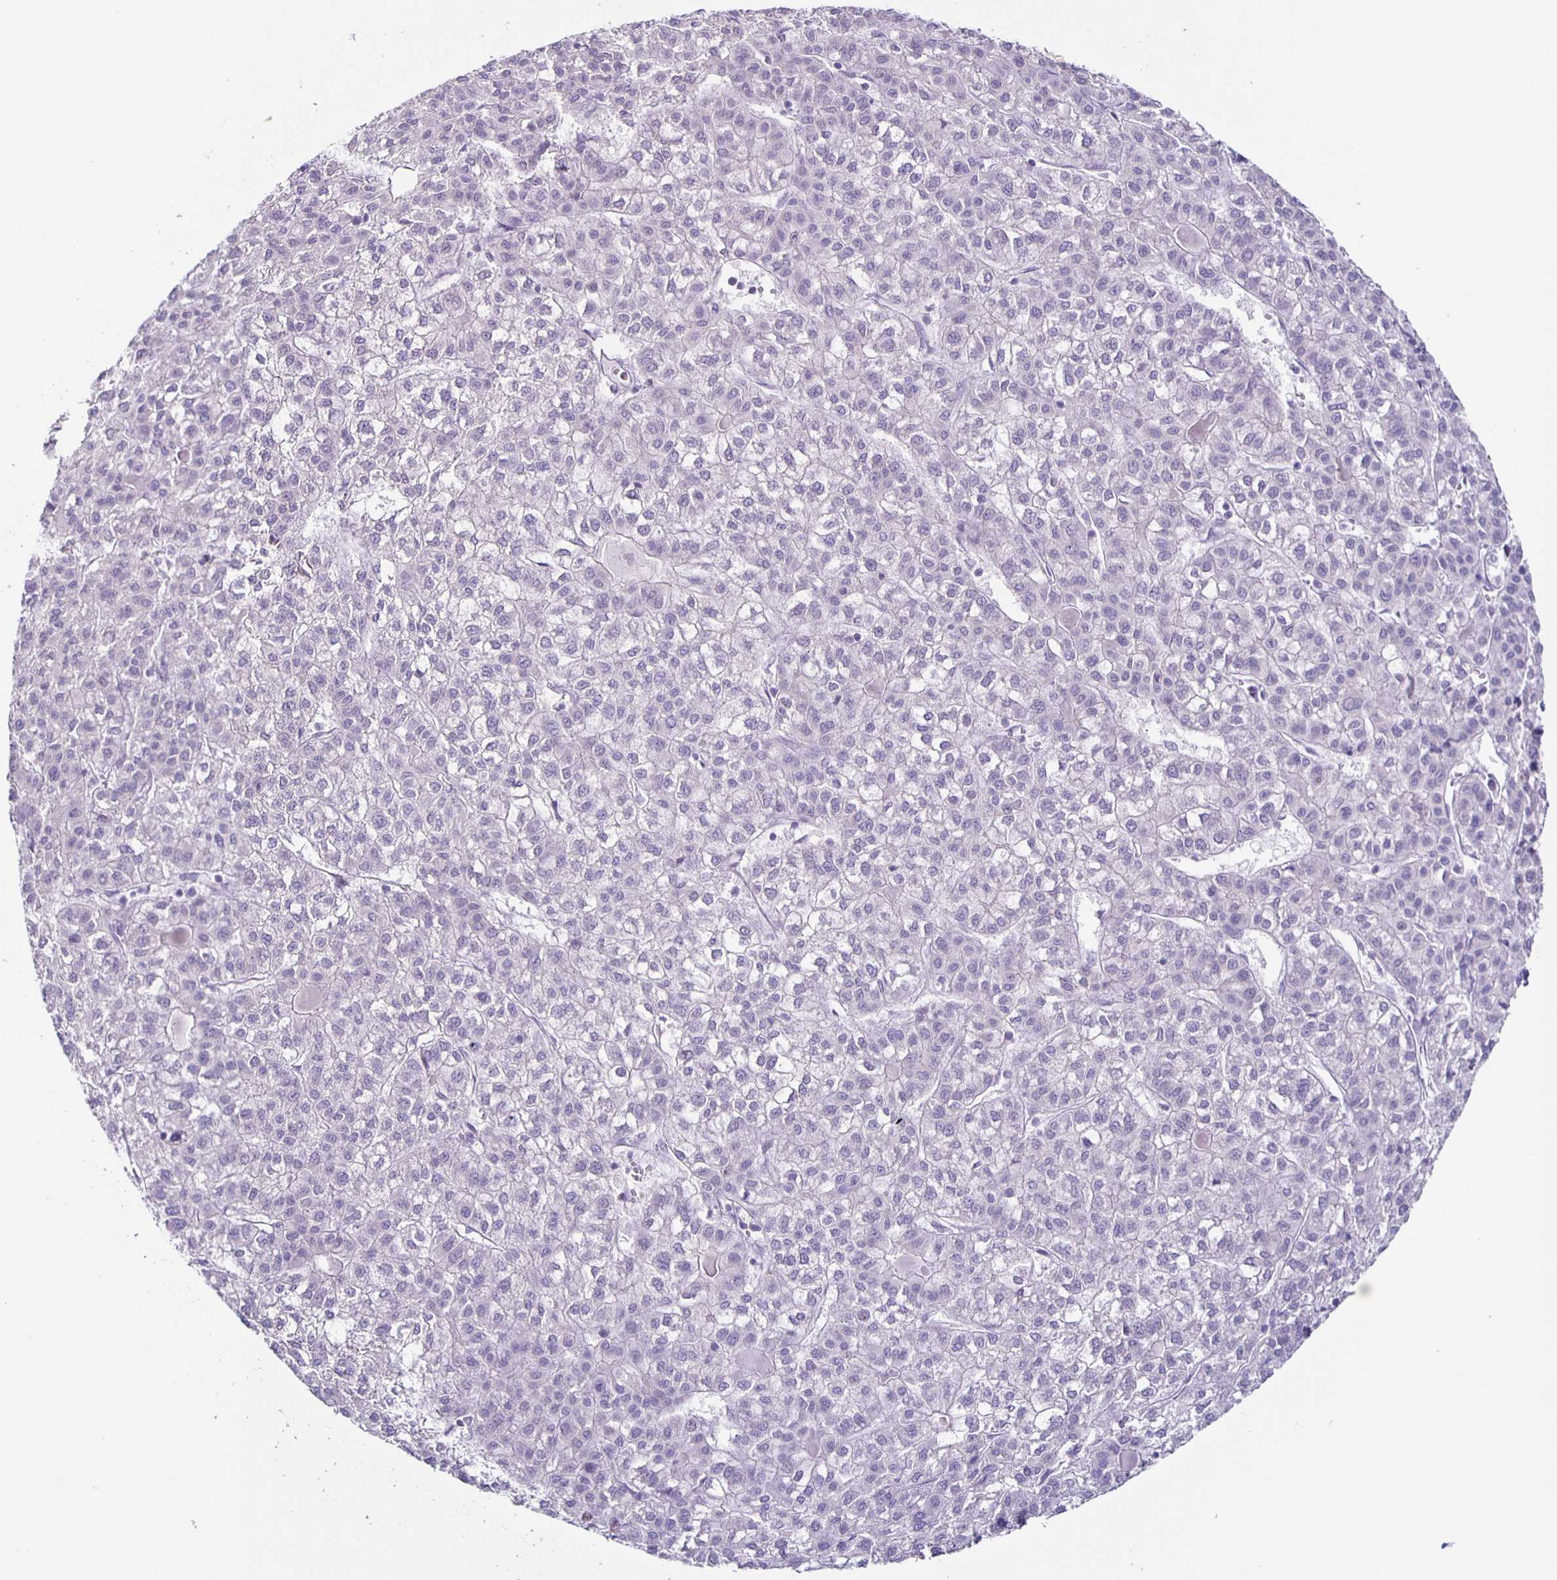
{"staining": {"intensity": "negative", "quantity": "none", "location": "none"}, "tissue": "liver cancer", "cell_type": "Tumor cells", "image_type": "cancer", "snomed": [{"axis": "morphology", "description": "Carcinoma, Hepatocellular, NOS"}, {"axis": "topography", "description": "Liver"}], "caption": "DAB (3,3'-diaminobenzidine) immunohistochemical staining of human liver cancer (hepatocellular carcinoma) exhibits no significant positivity in tumor cells.", "gene": "SLC12A3", "patient": {"sex": "female", "age": 43}}